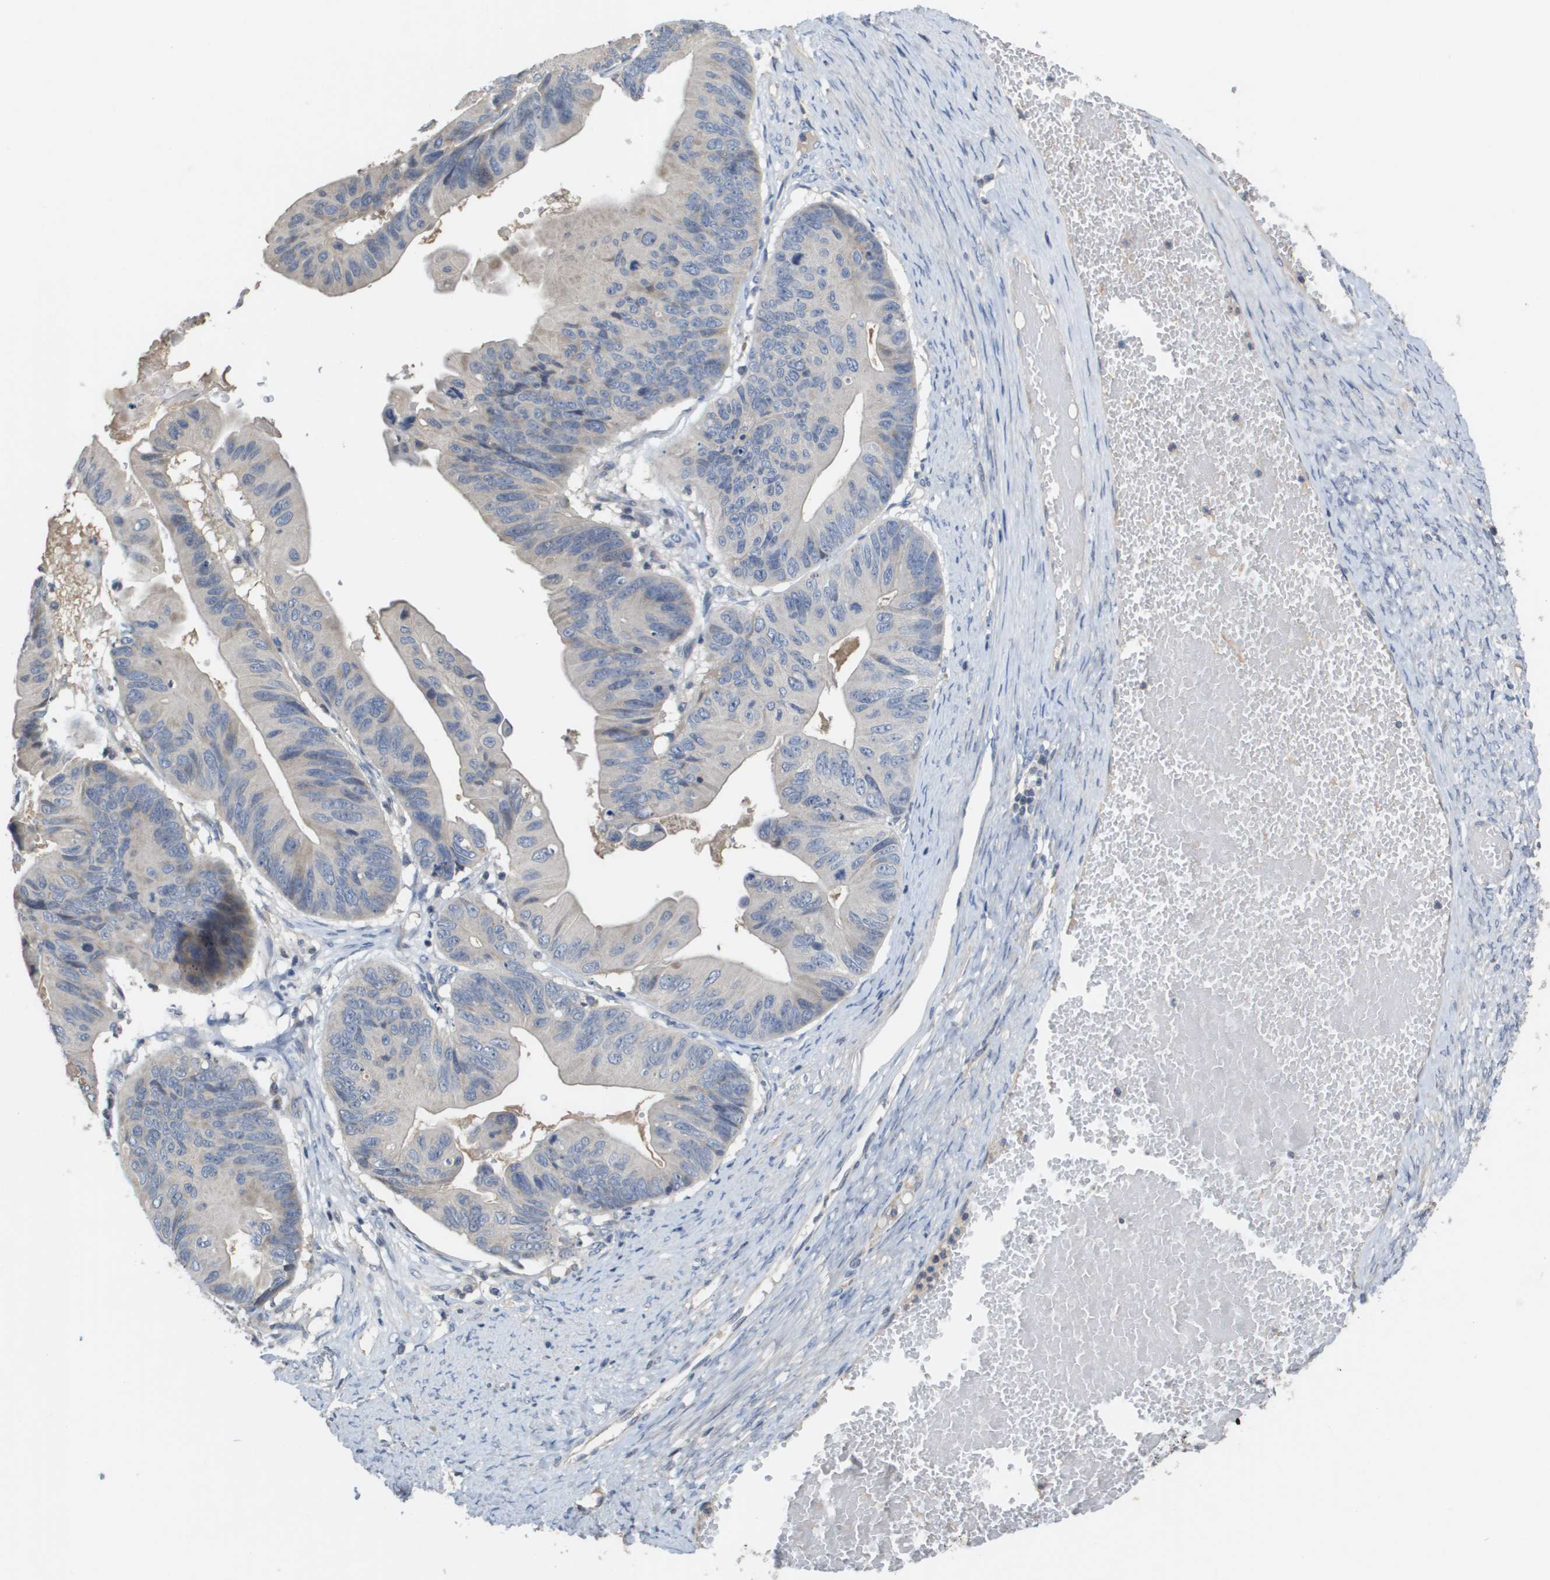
{"staining": {"intensity": "weak", "quantity": "25%-75%", "location": "cytoplasmic/membranous"}, "tissue": "ovarian cancer", "cell_type": "Tumor cells", "image_type": "cancer", "snomed": [{"axis": "morphology", "description": "Cystadenocarcinoma, mucinous, NOS"}, {"axis": "topography", "description": "Ovary"}], "caption": "Immunohistochemistry (DAB) staining of human ovarian mucinous cystadenocarcinoma exhibits weak cytoplasmic/membranous protein positivity in approximately 25%-75% of tumor cells. (DAB IHC with brightfield microscopy, high magnification).", "gene": "CAPN11", "patient": {"sex": "female", "age": 61}}